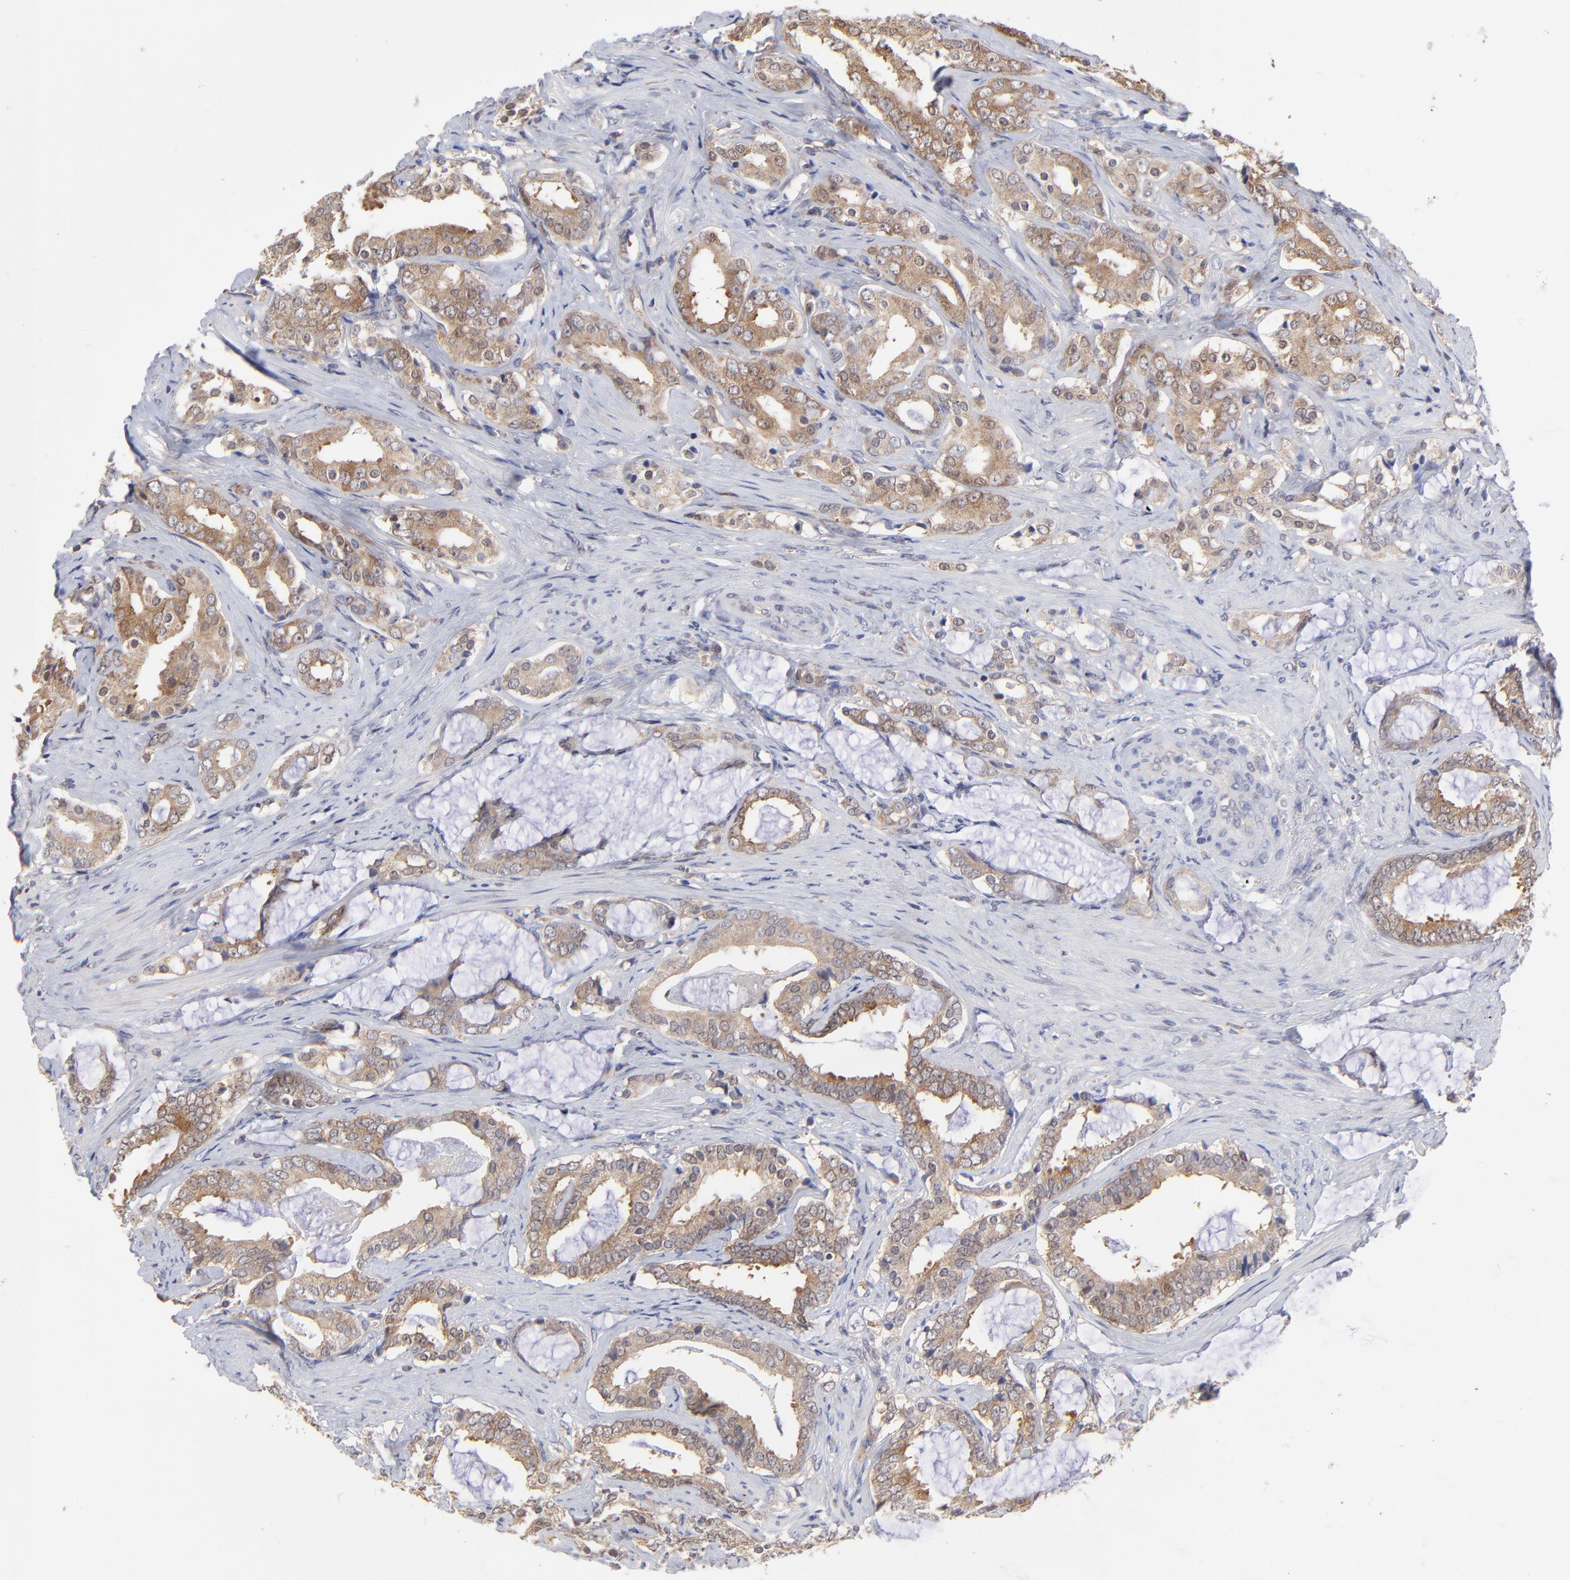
{"staining": {"intensity": "moderate", "quantity": ">75%", "location": "cytoplasmic/membranous"}, "tissue": "prostate cancer", "cell_type": "Tumor cells", "image_type": "cancer", "snomed": [{"axis": "morphology", "description": "Adenocarcinoma, Low grade"}, {"axis": "topography", "description": "Prostate"}], "caption": "Immunohistochemical staining of prostate cancer (adenocarcinoma (low-grade)) demonstrates medium levels of moderate cytoplasmic/membranous protein positivity in approximately >75% of tumor cells.", "gene": "GART", "patient": {"sex": "male", "age": 59}}